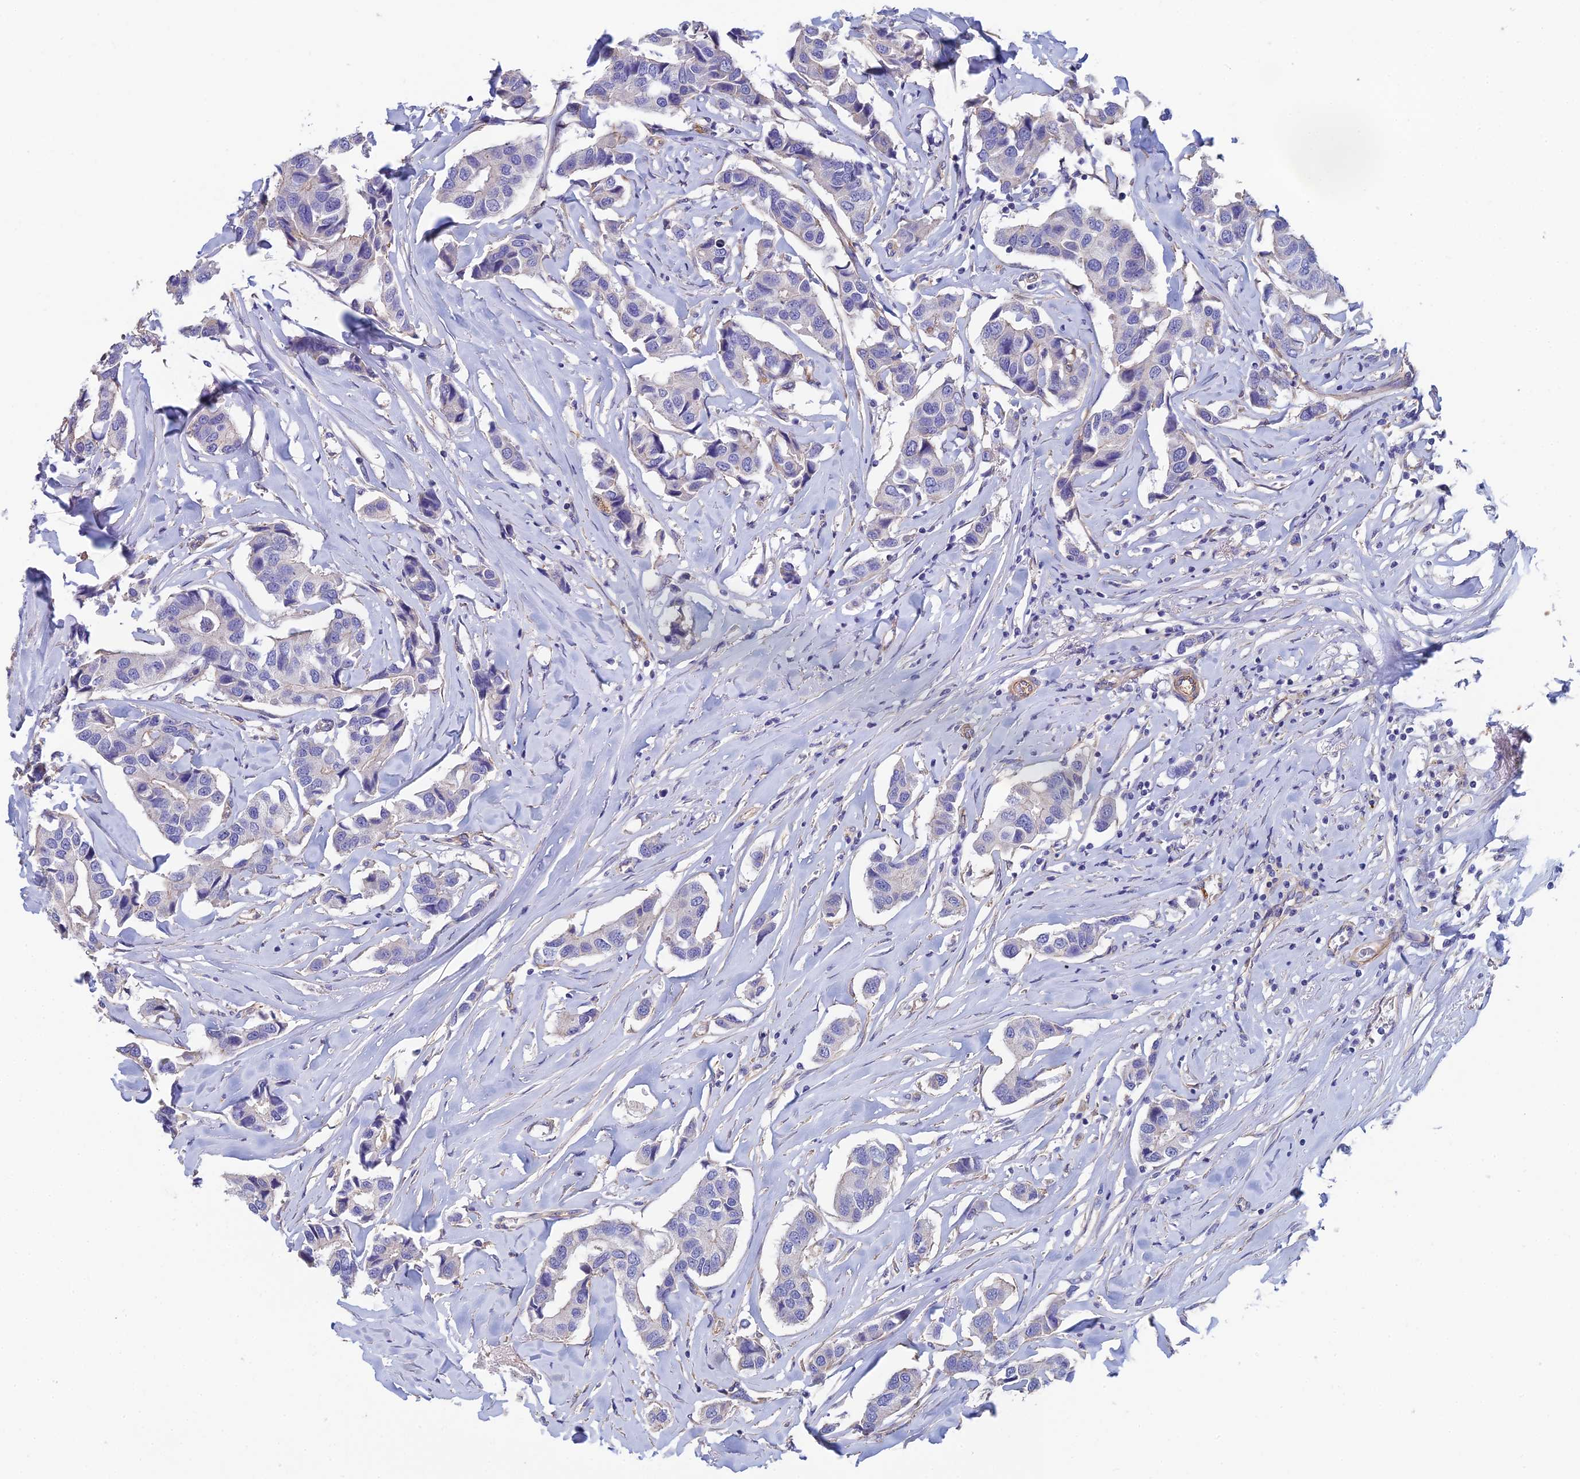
{"staining": {"intensity": "negative", "quantity": "none", "location": "none"}, "tissue": "breast cancer", "cell_type": "Tumor cells", "image_type": "cancer", "snomed": [{"axis": "morphology", "description": "Duct carcinoma"}, {"axis": "topography", "description": "Breast"}], "caption": "Immunohistochemistry photomicrograph of invasive ductal carcinoma (breast) stained for a protein (brown), which demonstrates no expression in tumor cells.", "gene": "PCDHA5", "patient": {"sex": "female", "age": 80}}